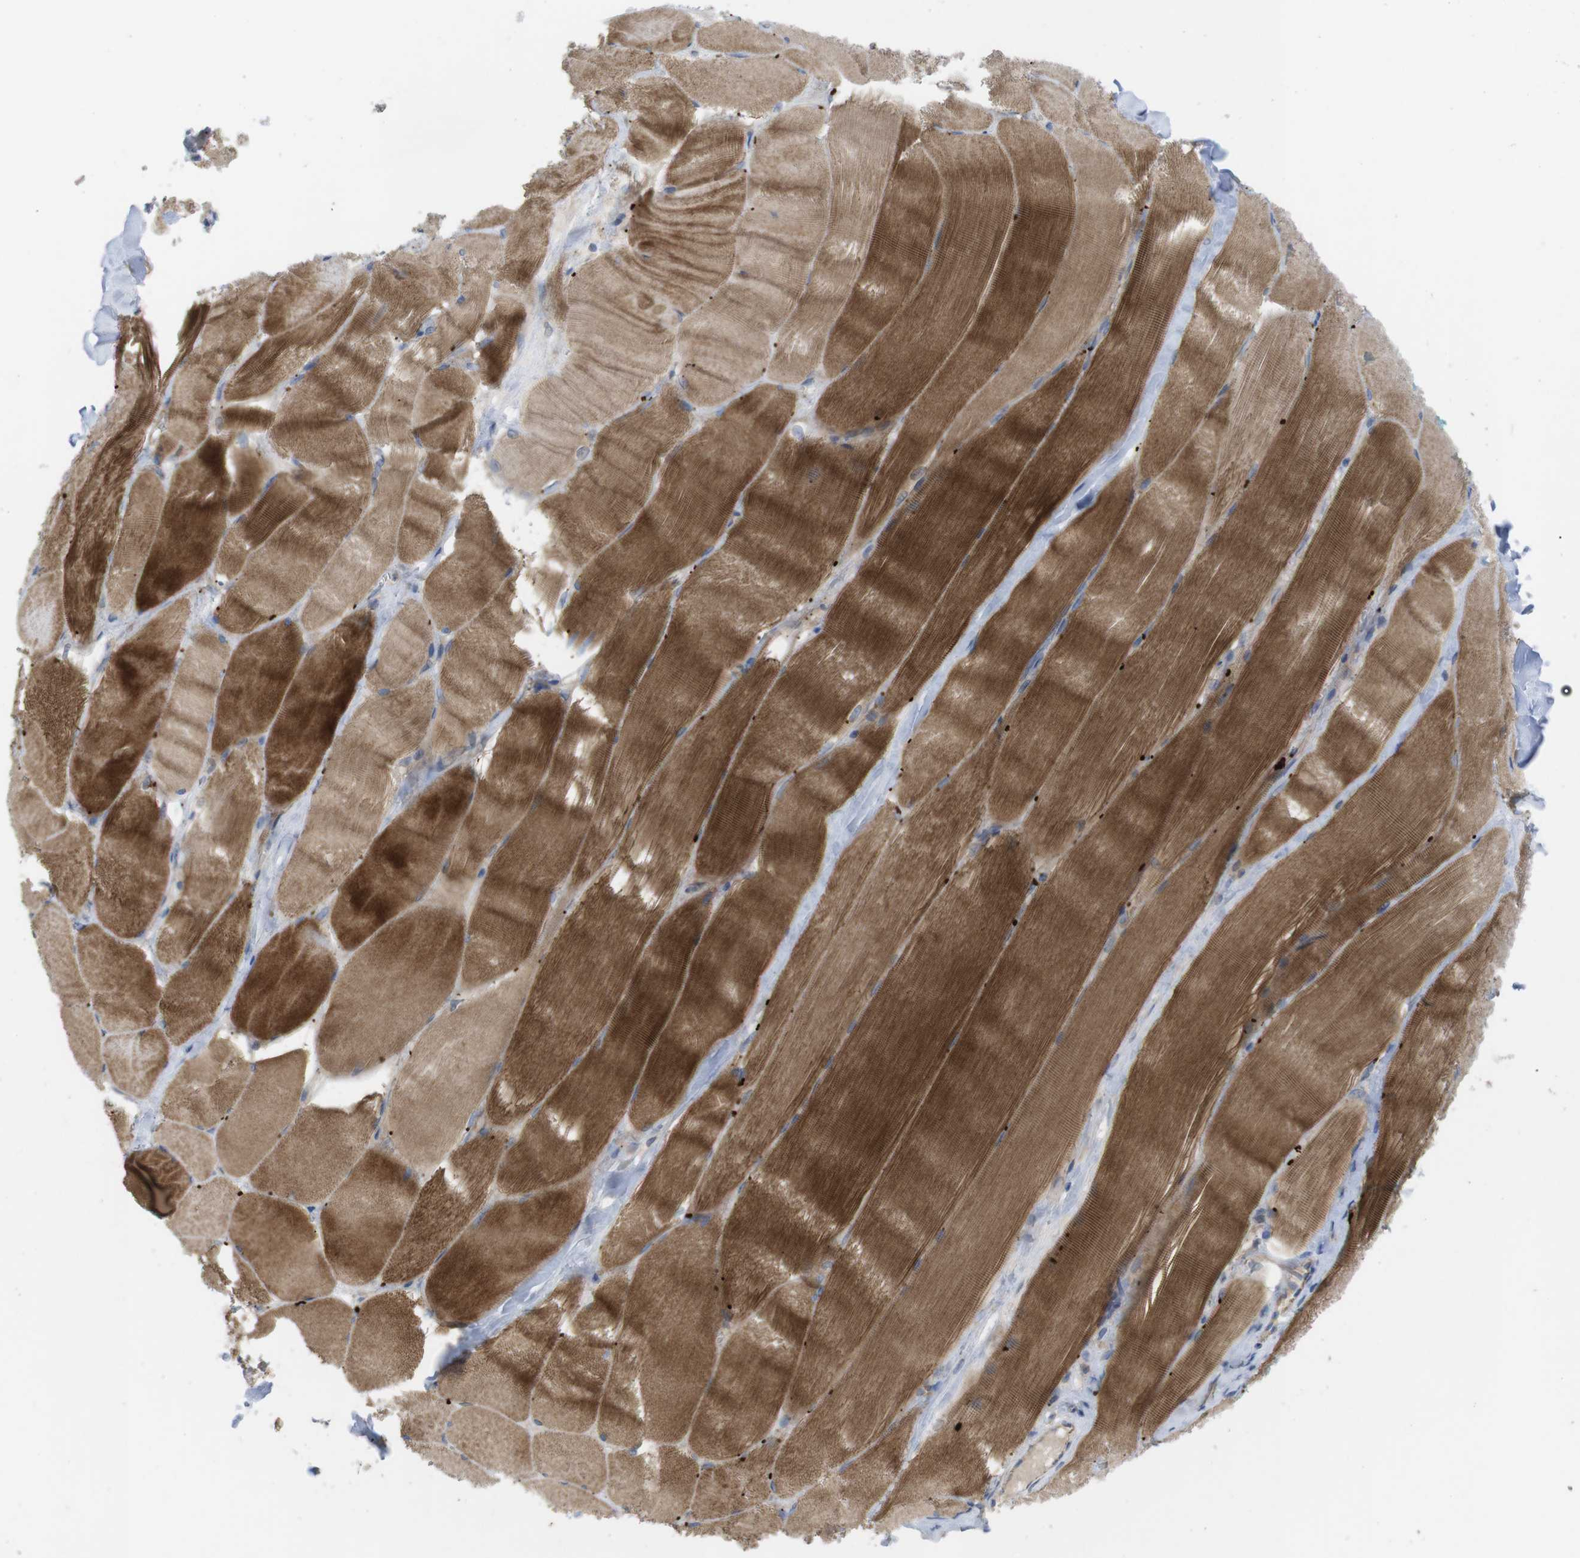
{"staining": {"intensity": "strong", "quantity": ">75%", "location": "cytoplasmic/membranous"}, "tissue": "skeletal muscle", "cell_type": "Myocytes", "image_type": "normal", "snomed": [{"axis": "morphology", "description": "Normal tissue, NOS"}, {"axis": "morphology", "description": "Squamous cell carcinoma, NOS"}, {"axis": "topography", "description": "Skeletal muscle"}], "caption": "Normal skeletal muscle was stained to show a protein in brown. There is high levels of strong cytoplasmic/membranous expression in about >75% of myocytes.", "gene": "KIDINS220", "patient": {"sex": "male", "age": 51}}